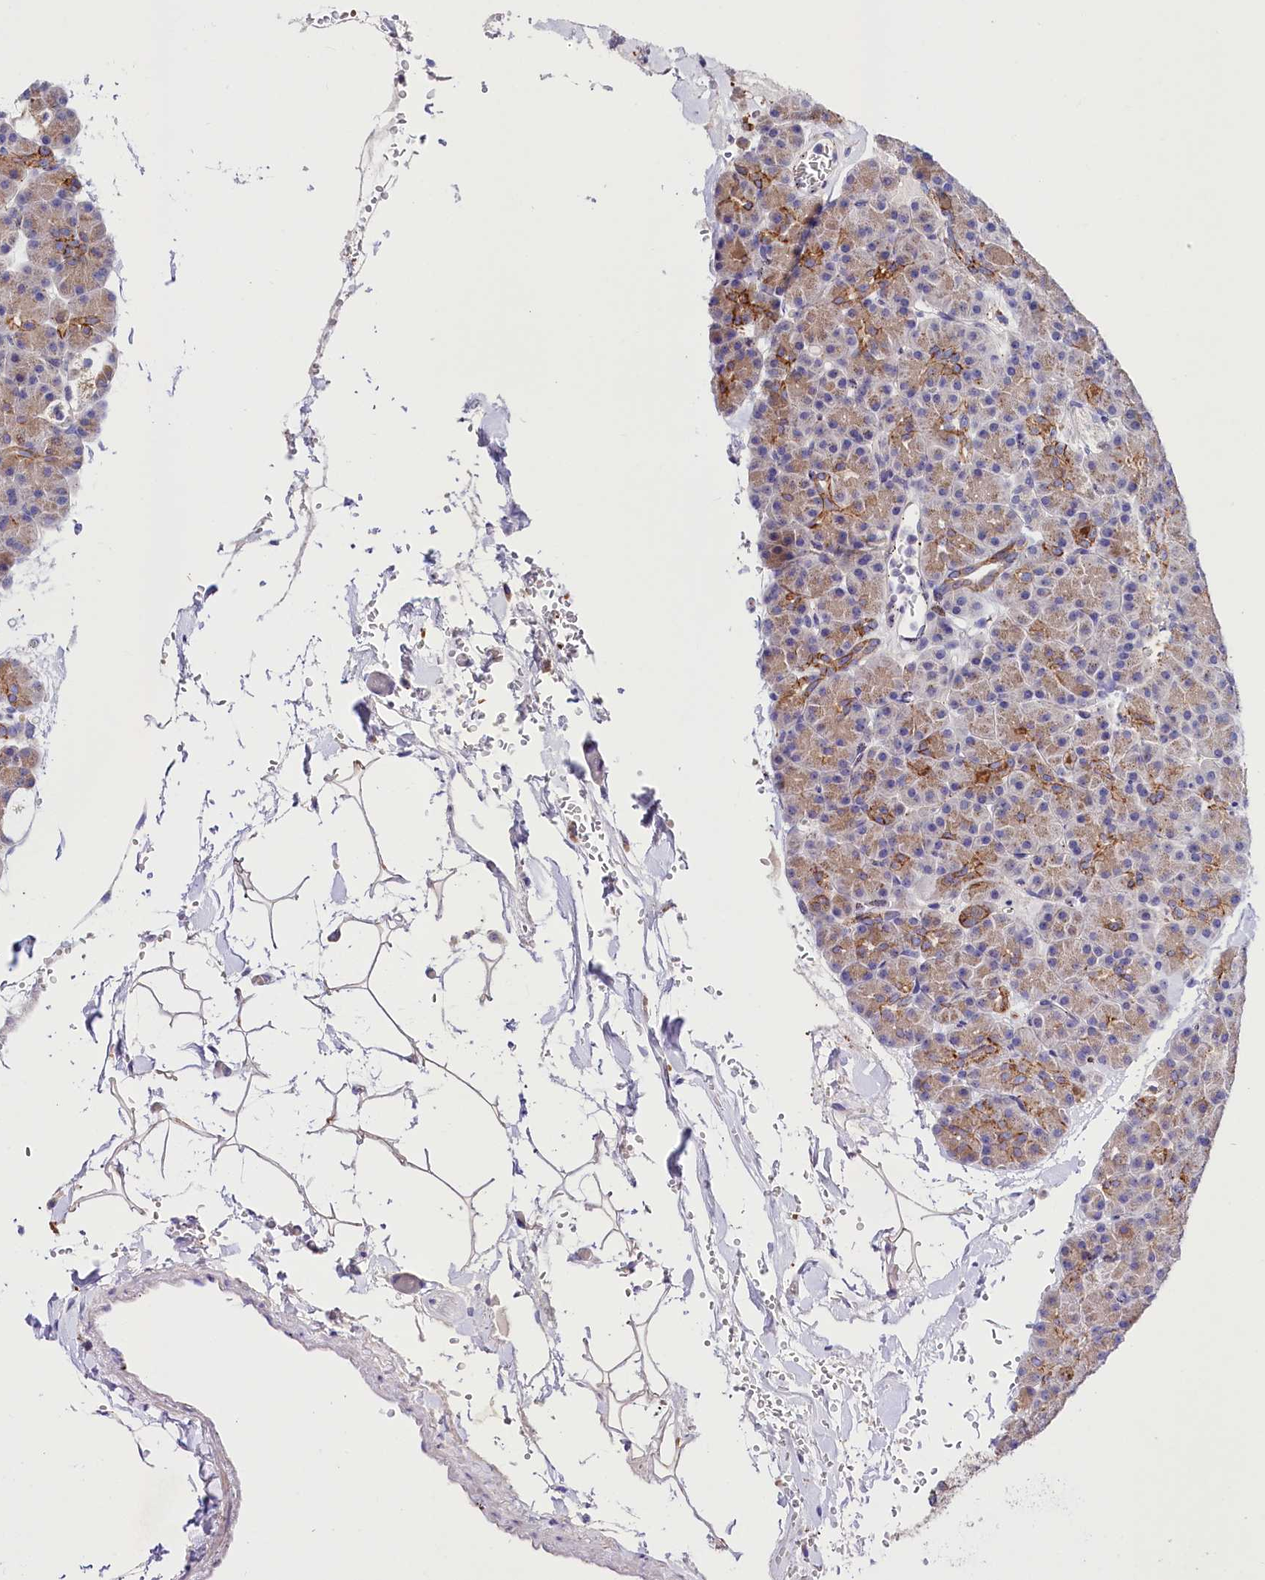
{"staining": {"intensity": "strong", "quantity": "25%-75%", "location": "cytoplasmic/membranous"}, "tissue": "pancreas", "cell_type": "Exocrine glandular cells", "image_type": "normal", "snomed": [{"axis": "morphology", "description": "Normal tissue, NOS"}, {"axis": "topography", "description": "Pancreas"}], "caption": "Immunohistochemical staining of normal human pancreas shows 25%-75% levels of strong cytoplasmic/membranous protein positivity in about 25%-75% of exocrine glandular cells. Ihc stains the protein of interest in brown and the nuclei are stained blue.", "gene": "ABHD5", "patient": {"sex": "female", "age": 43}}